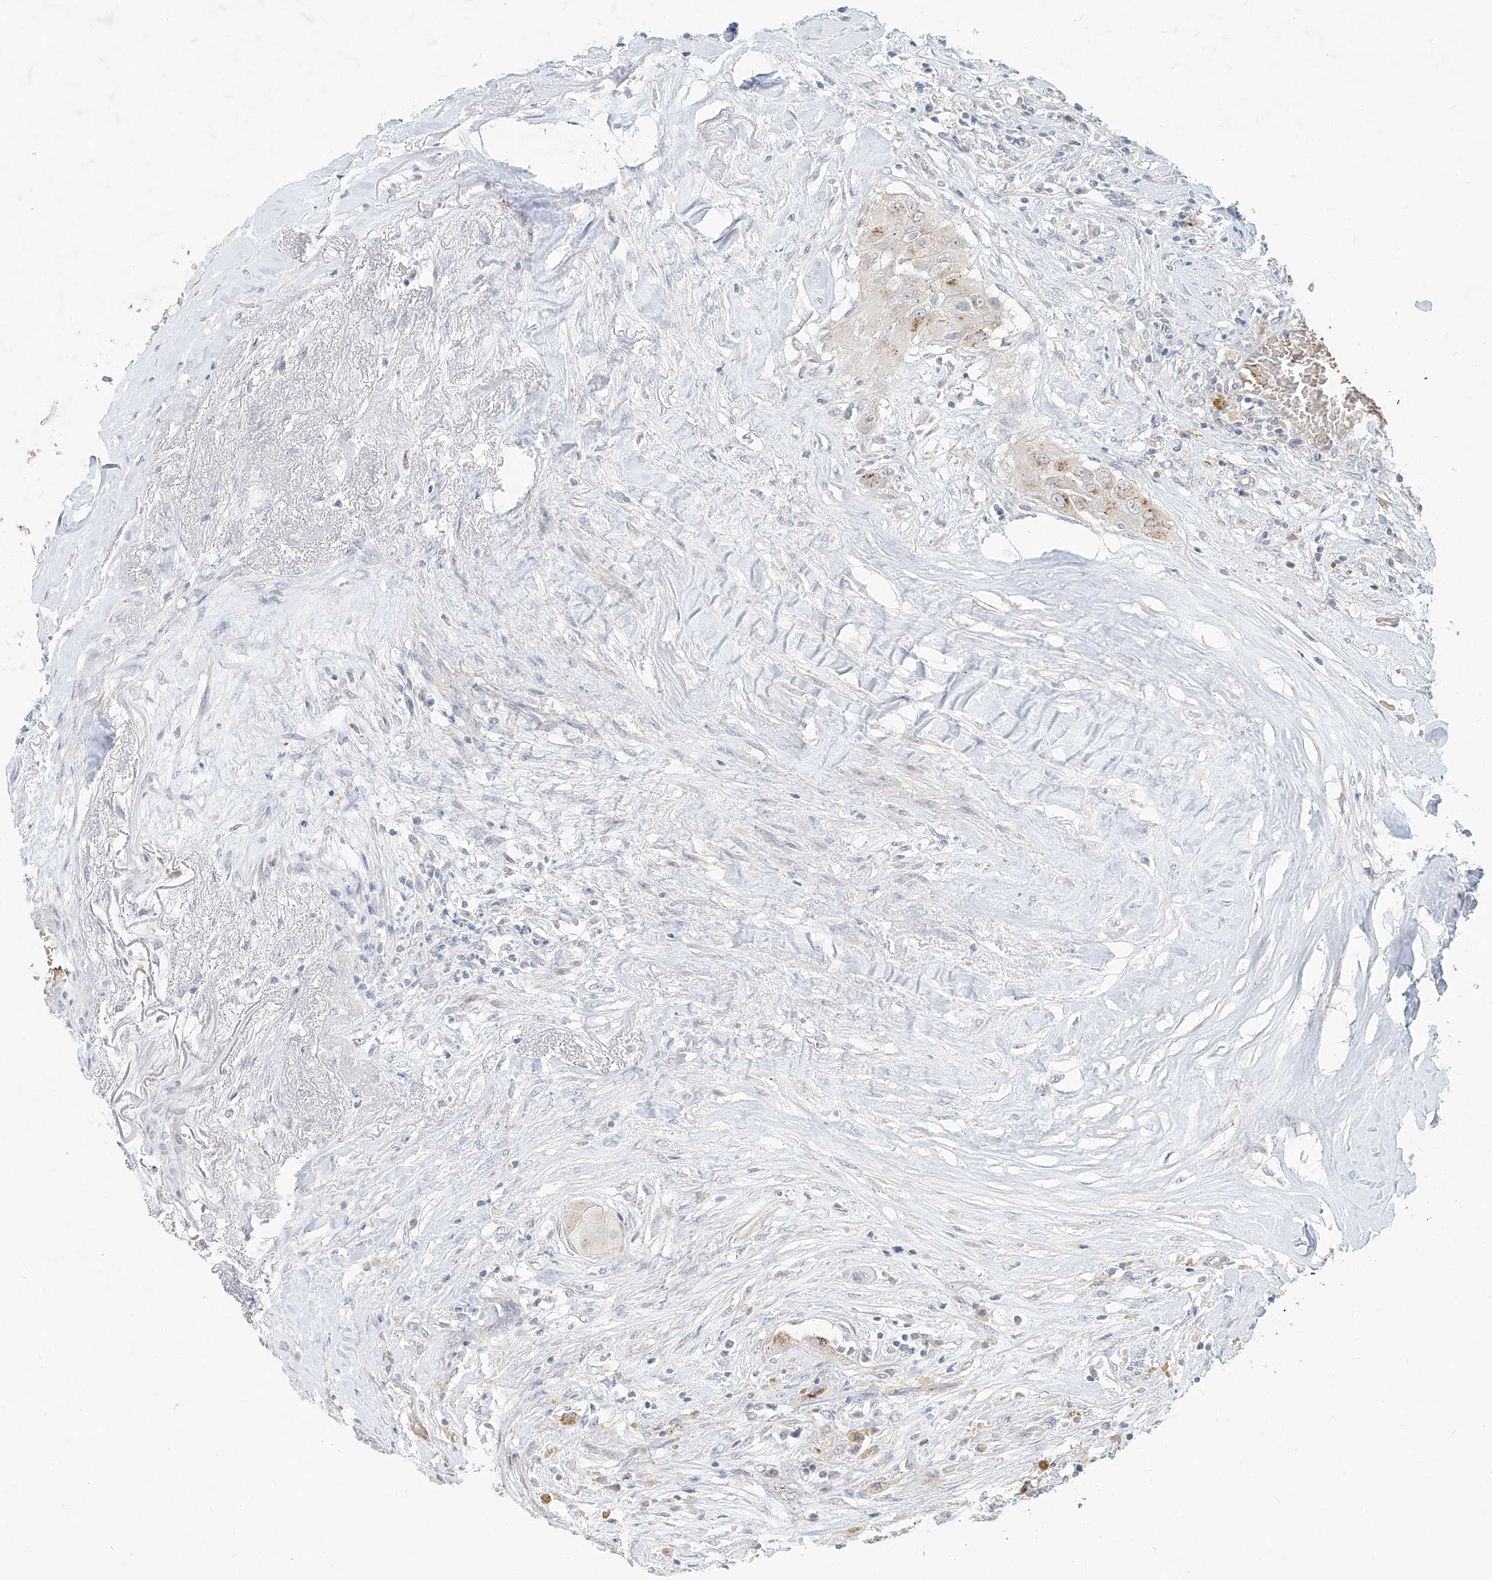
{"staining": {"intensity": "weak", "quantity": "<25%", "location": "cytoplasmic/membranous"}, "tissue": "thyroid cancer", "cell_type": "Tumor cells", "image_type": "cancer", "snomed": [{"axis": "morphology", "description": "Papillary adenocarcinoma, NOS"}, {"axis": "topography", "description": "Thyroid gland"}], "caption": "IHC of human thyroid cancer (papillary adenocarcinoma) exhibits no staining in tumor cells.", "gene": "SYTL3", "patient": {"sex": "female", "age": 59}}